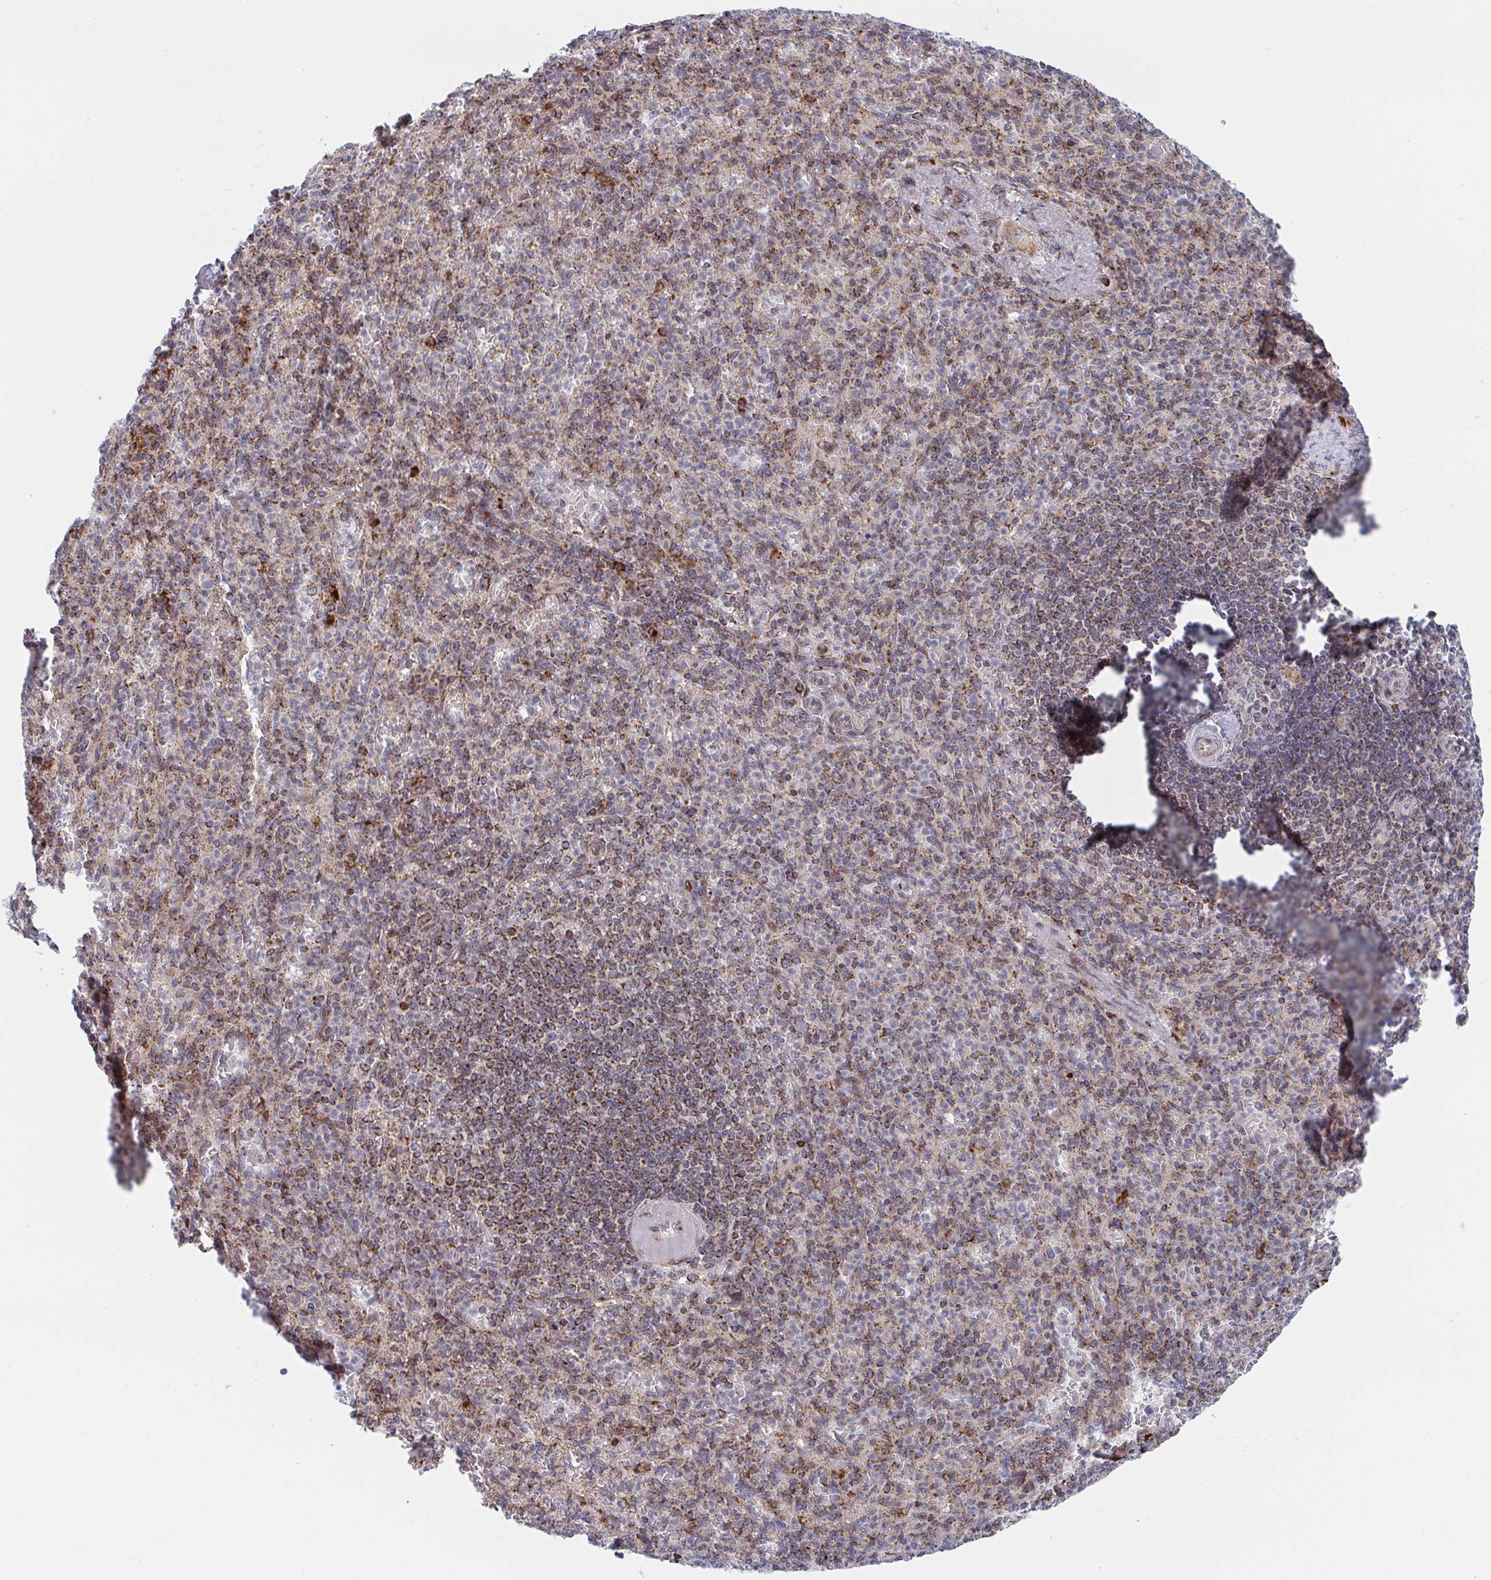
{"staining": {"intensity": "moderate", "quantity": "25%-75%", "location": "cytoplasmic/membranous"}, "tissue": "spleen", "cell_type": "Cells in red pulp", "image_type": "normal", "snomed": [{"axis": "morphology", "description": "Normal tissue, NOS"}, {"axis": "topography", "description": "Spleen"}], "caption": "A brown stain highlights moderate cytoplasmic/membranous staining of a protein in cells in red pulp of unremarkable spleen.", "gene": "PRKCH", "patient": {"sex": "female", "age": 74}}